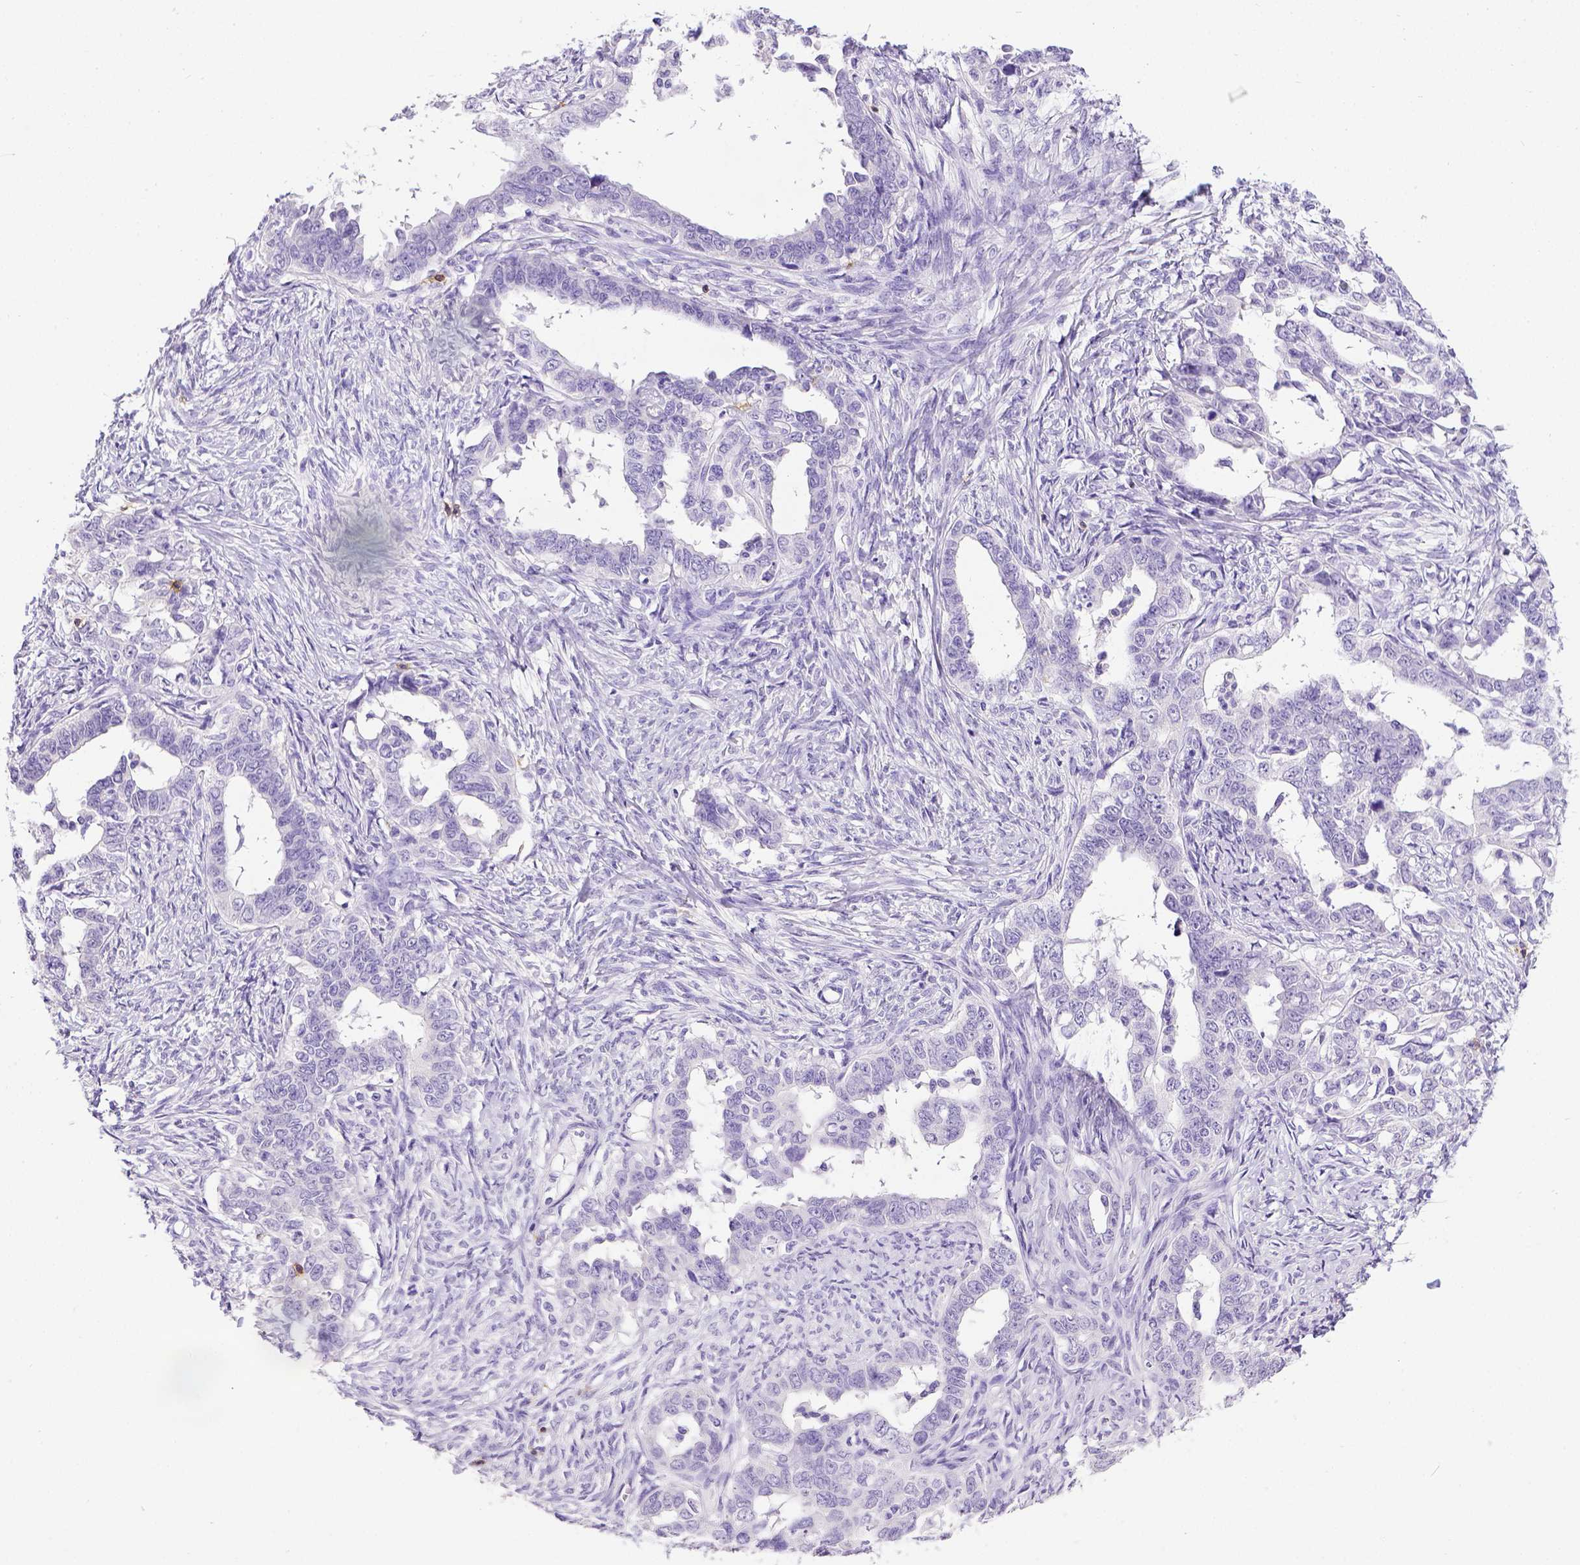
{"staining": {"intensity": "negative", "quantity": "none", "location": "none"}, "tissue": "ovarian cancer", "cell_type": "Tumor cells", "image_type": "cancer", "snomed": [{"axis": "morphology", "description": "Cystadenocarcinoma, serous, NOS"}, {"axis": "topography", "description": "Ovary"}], "caption": "An immunohistochemistry (IHC) image of ovarian serous cystadenocarcinoma is shown. There is no staining in tumor cells of ovarian serous cystadenocarcinoma.", "gene": "CD3E", "patient": {"sex": "female", "age": 69}}